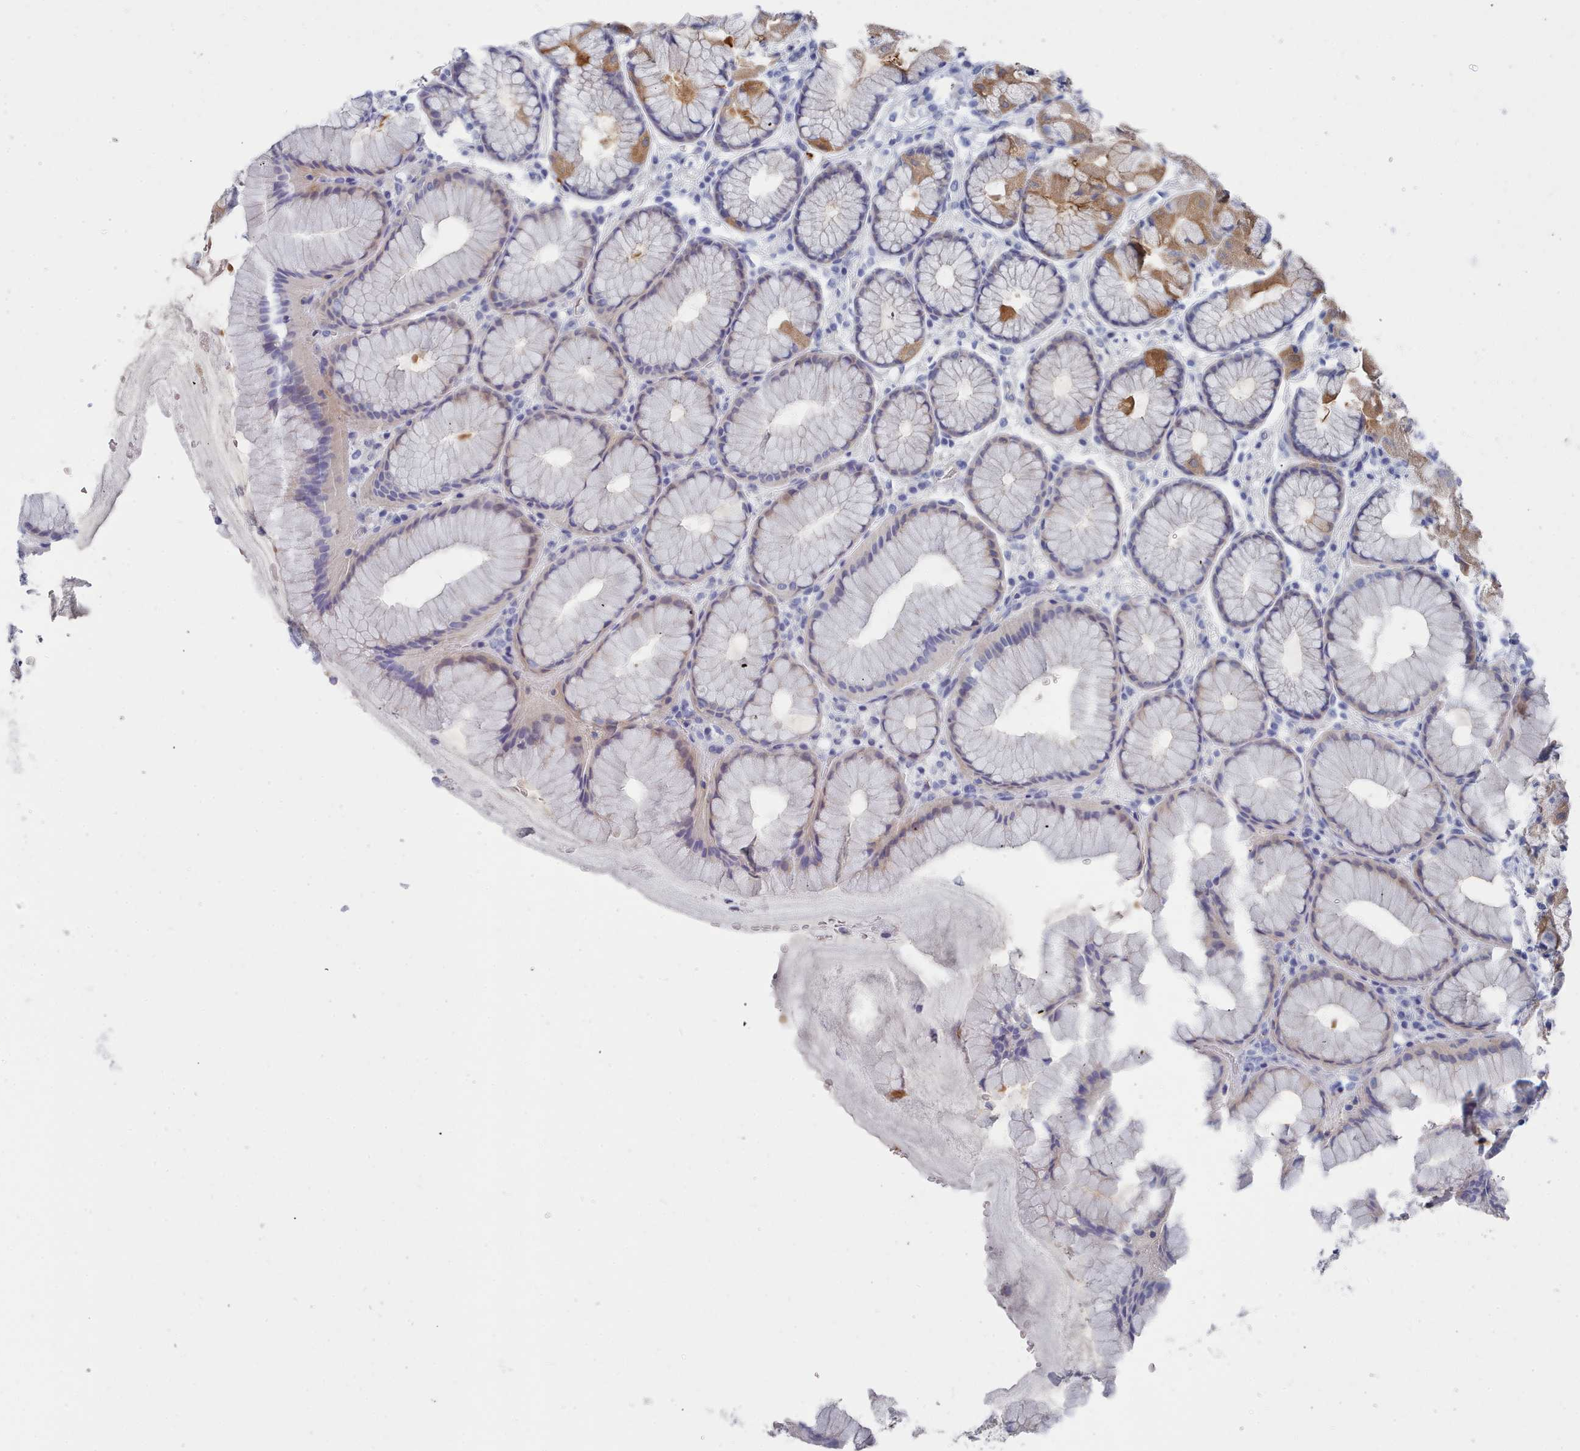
{"staining": {"intensity": "moderate", "quantity": "25%-75%", "location": "cytoplasmic/membranous"}, "tissue": "stomach", "cell_type": "Glandular cells", "image_type": "normal", "snomed": [{"axis": "morphology", "description": "Normal tissue, NOS"}, {"axis": "topography", "description": "Stomach"}], "caption": "Stomach stained for a protein displays moderate cytoplasmic/membranous positivity in glandular cells.", "gene": "ENSG00000285188", "patient": {"sex": "male", "age": 57}}